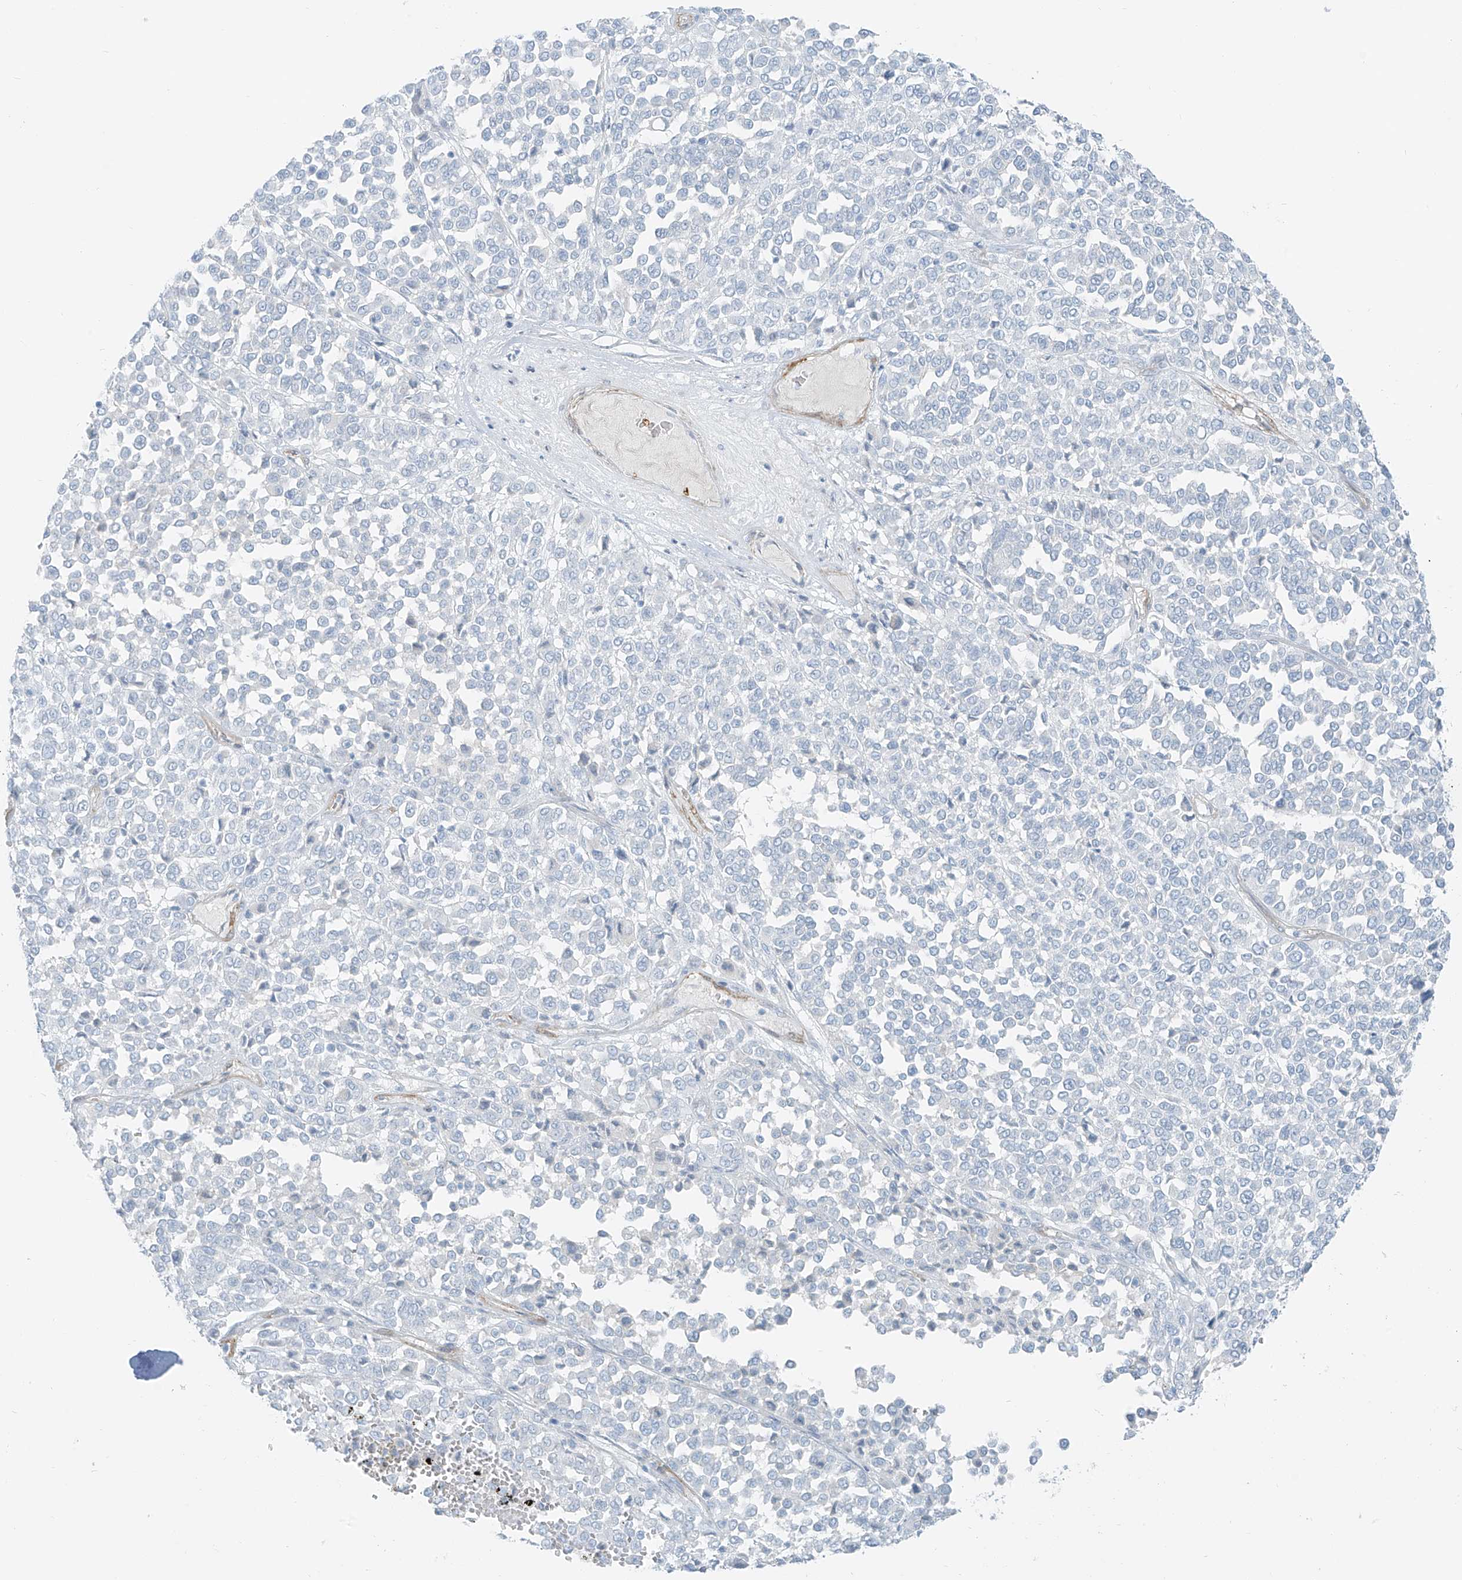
{"staining": {"intensity": "negative", "quantity": "none", "location": "none"}, "tissue": "melanoma", "cell_type": "Tumor cells", "image_type": "cancer", "snomed": [{"axis": "morphology", "description": "Malignant melanoma, Metastatic site"}, {"axis": "topography", "description": "Pancreas"}], "caption": "Tumor cells are negative for brown protein staining in malignant melanoma (metastatic site). Nuclei are stained in blue.", "gene": "SMCP", "patient": {"sex": "female", "age": 30}}